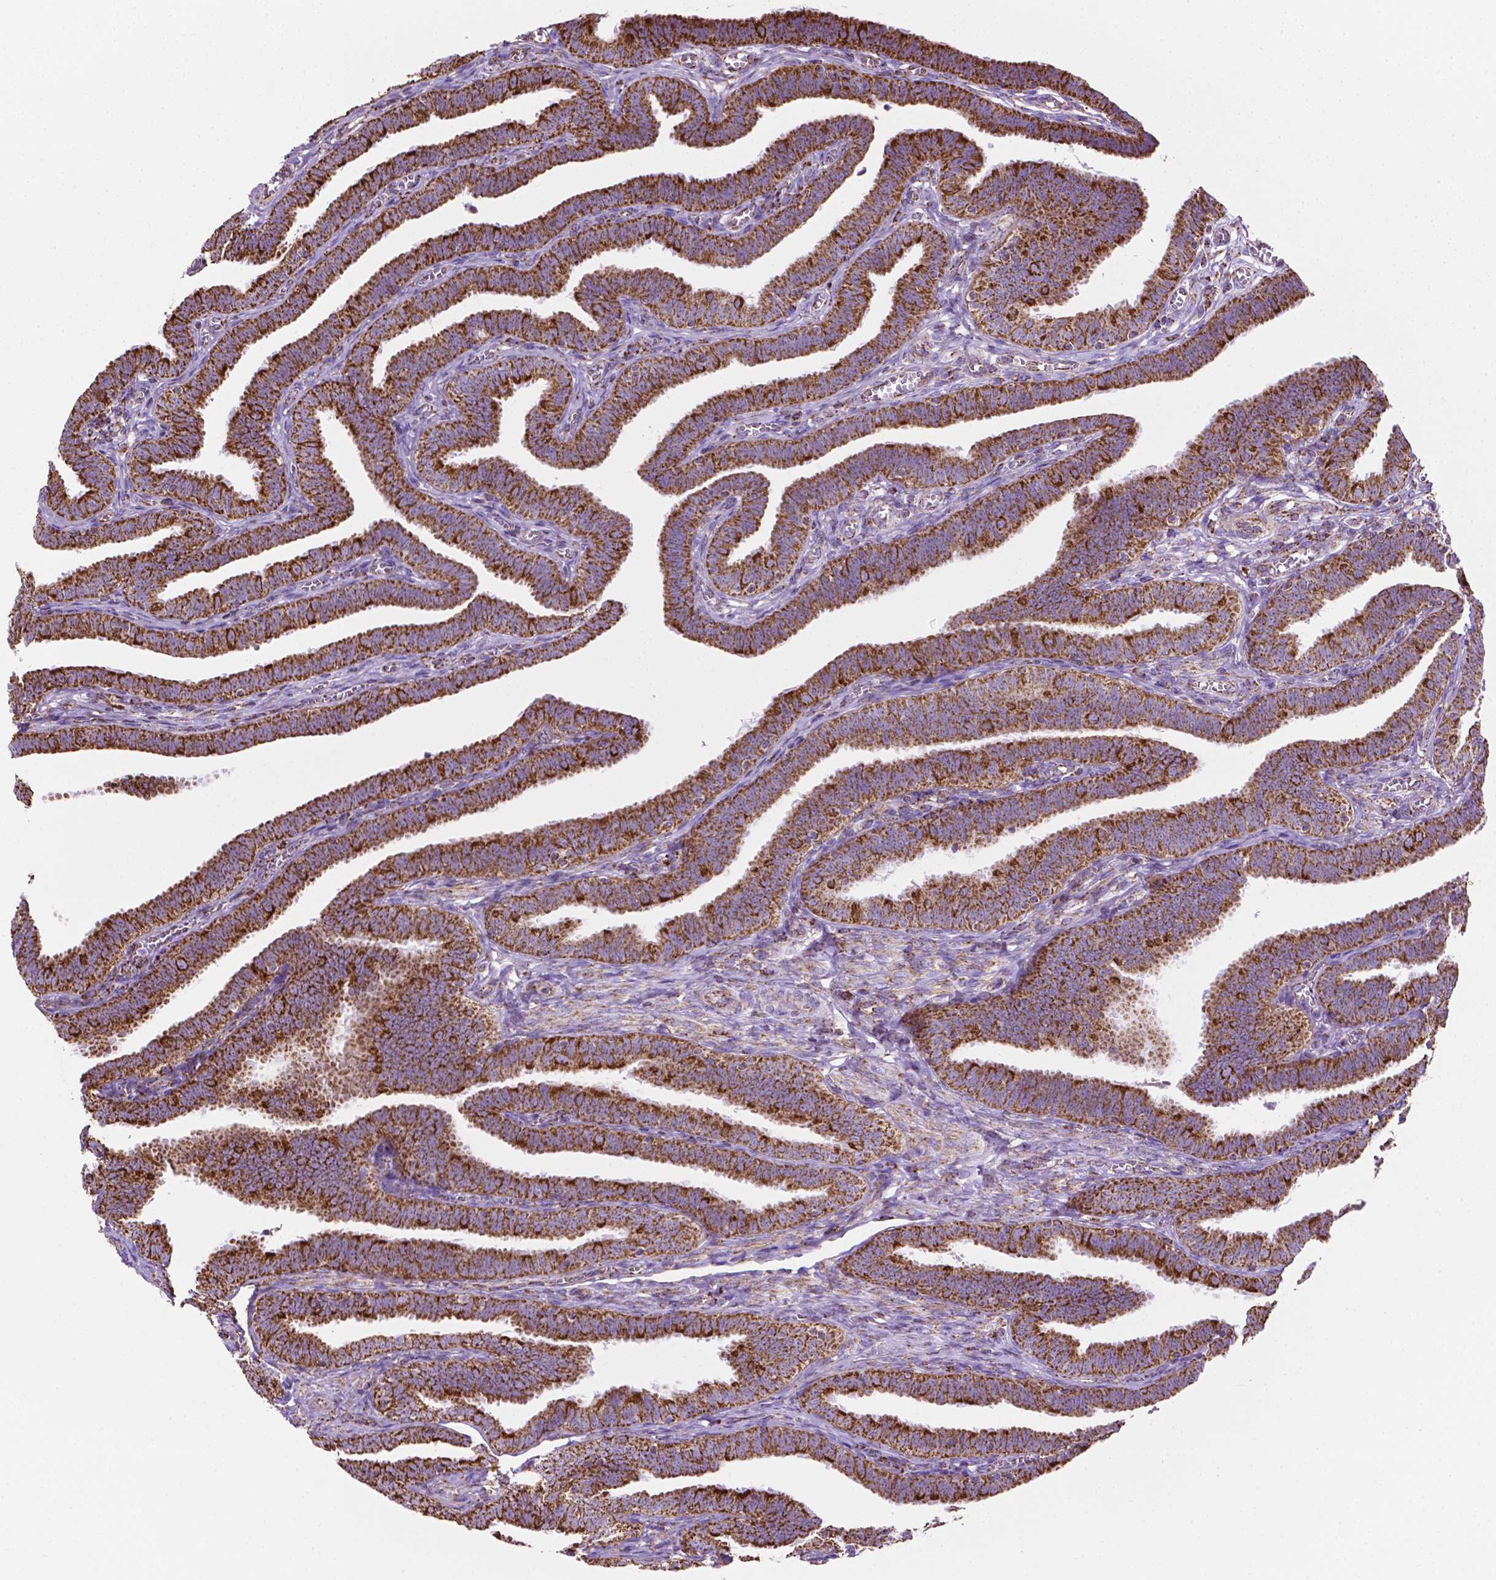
{"staining": {"intensity": "strong", "quantity": ">75%", "location": "cytoplasmic/membranous"}, "tissue": "fallopian tube", "cell_type": "Glandular cells", "image_type": "normal", "snomed": [{"axis": "morphology", "description": "Normal tissue, NOS"}, {"axis": "topography", "description": "Fallopian tube"}], "caption": "A brown stain shows strong cytoplasmic/membranous expression of a protein in glandular cells of normal human fallopian tube. (DAB (3,3'-diaminobenzidine) IHC, brown staining for protein, blue staining for nuclei).", "gene": "RMDN3", "patient": {"sex": "female", "age": 25}}